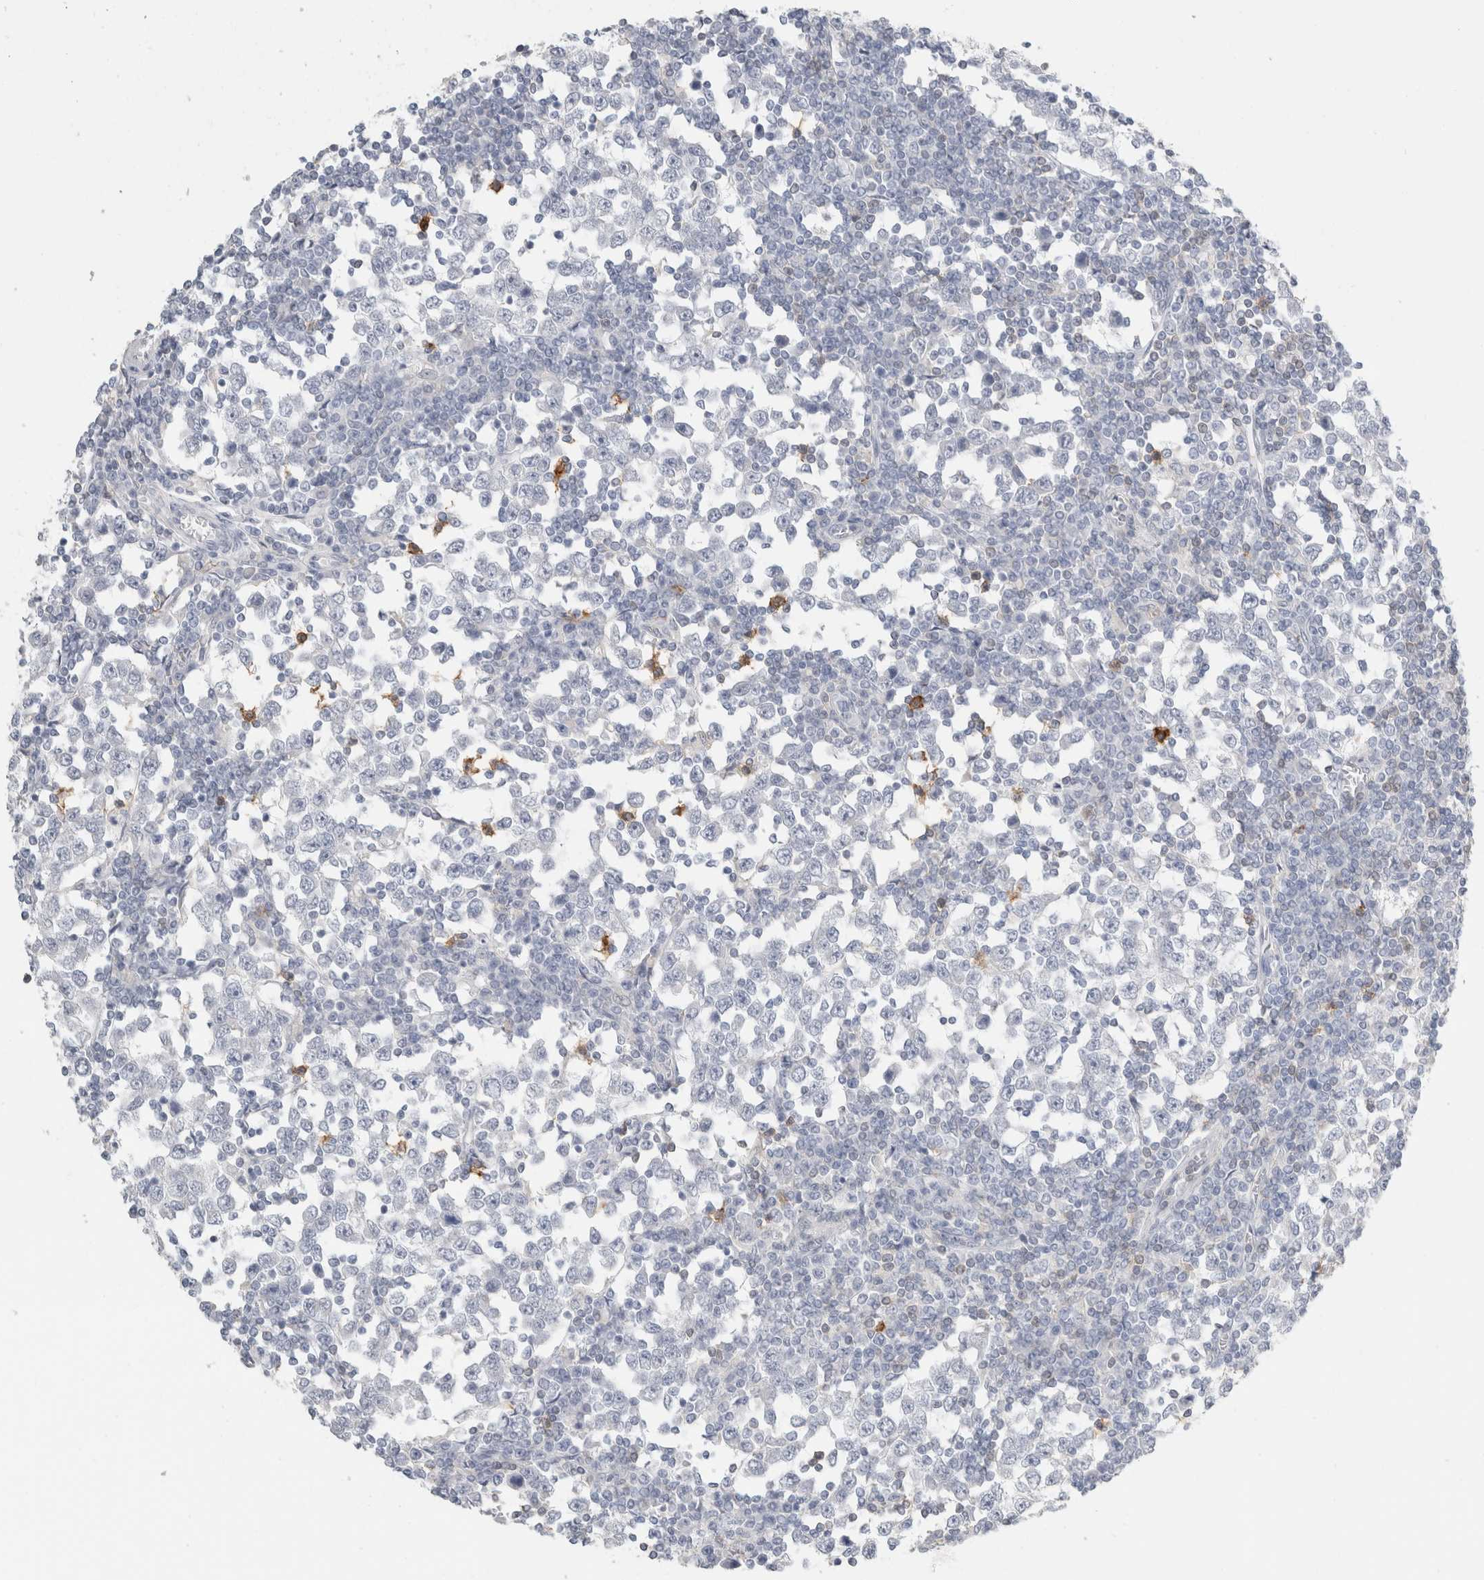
{"staining": {"intensity": "negative", "quantity": "none", "location": "none"}, "tissue": "testis cancer", "cell_type": "Tumor cells", "image_type": "cancer", "snomed": [{"axis": "morphology", "description": "Seminoma, NOS"}, {"axis": "topography", "description": "Testis"}], "caption": "Photomicrograph shows no protein expression in tumor cells of seminoma (testis) tissue.", "gene": "P2RY2", "patient": {"sex": "male", "age": 65}}